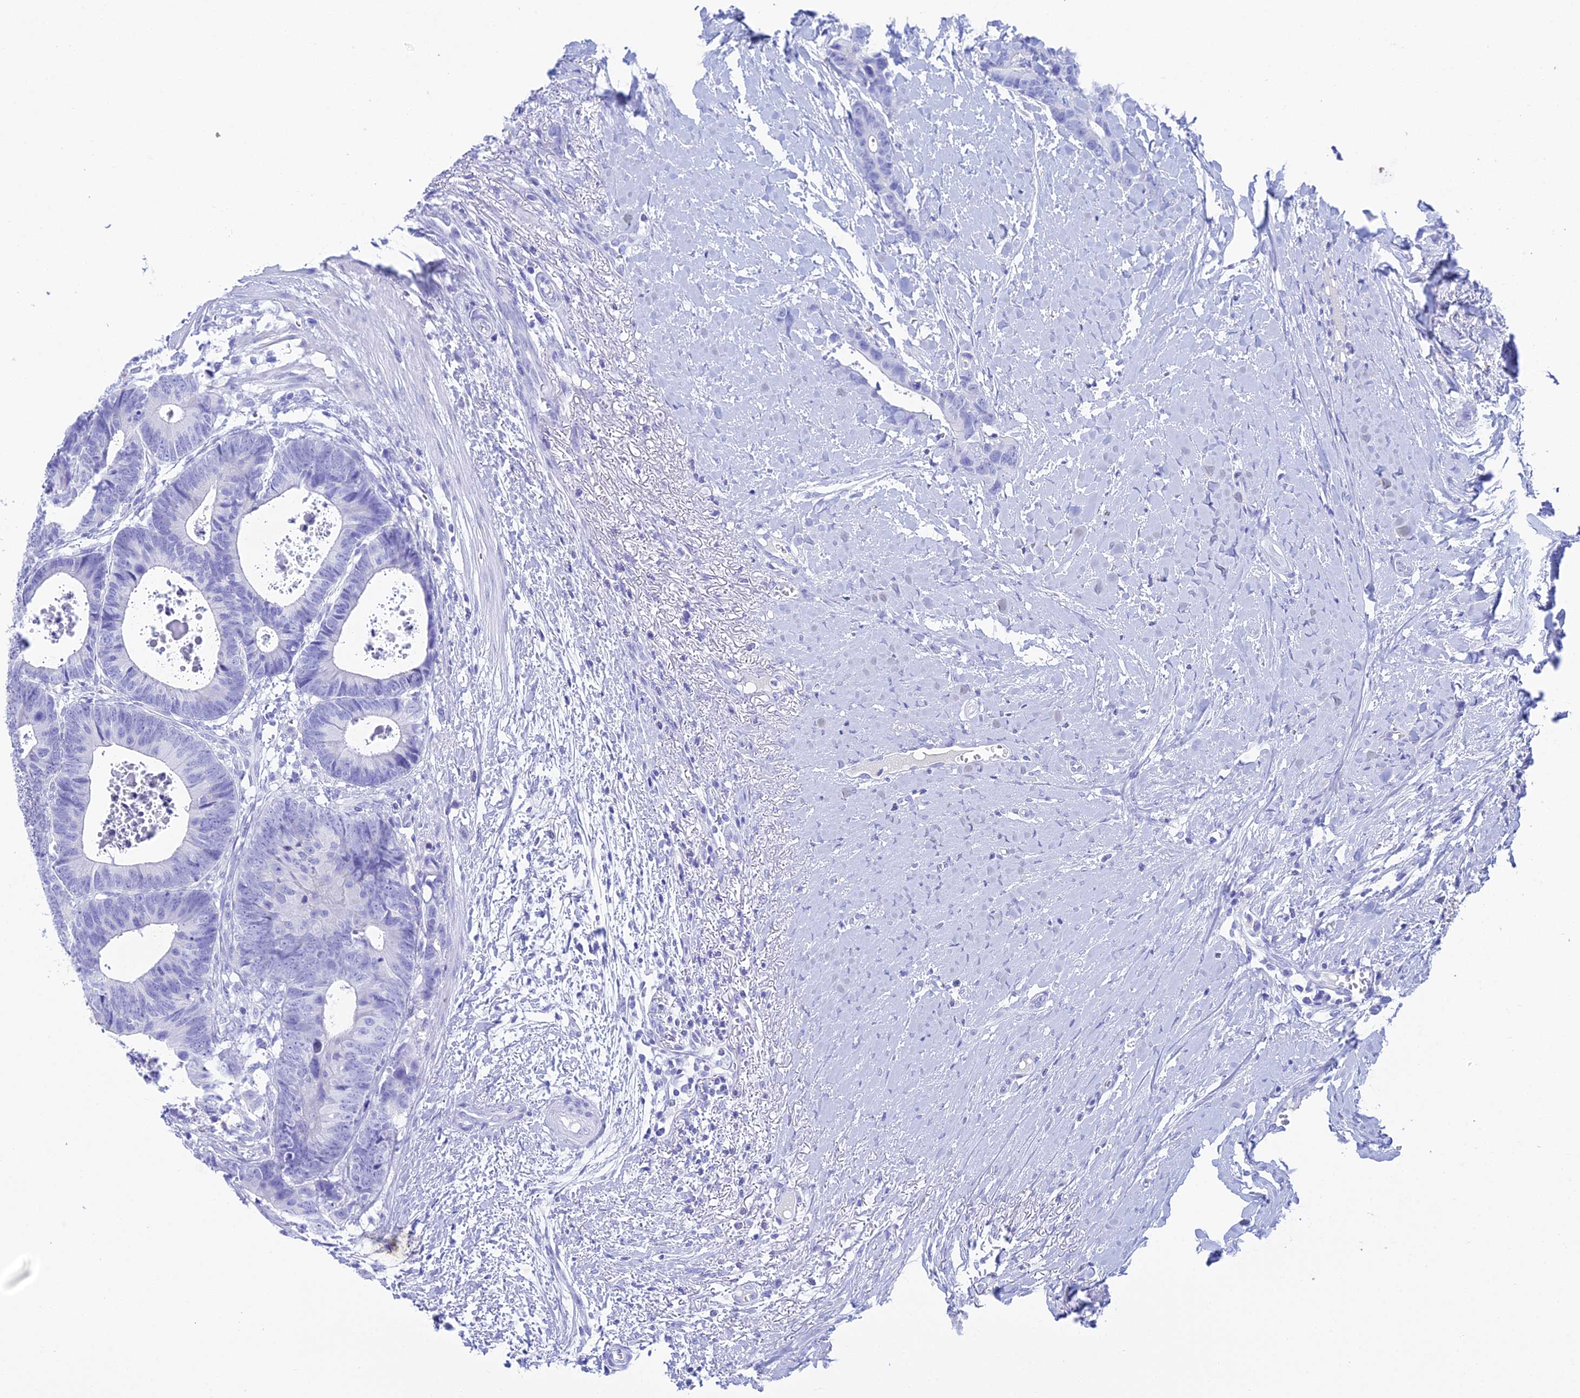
{"staining": {"intensity": "negative", "quantity": "none", "location": "none"}, "tissue": "colorectal cancer", "cell_type": "Tumor cells", "image_type": "cancer", "snomed": [{"axis": "morphology", "description": "Adenocarcinoma, NOS"}, {"axis": "topography", "description": "Colon"}], "caption": "Histopathology image shows no significant protein expression in tumor cells of colorectal cancer.", "gene": "REG1A", "patient": {"sex": "female", "age": 57}}